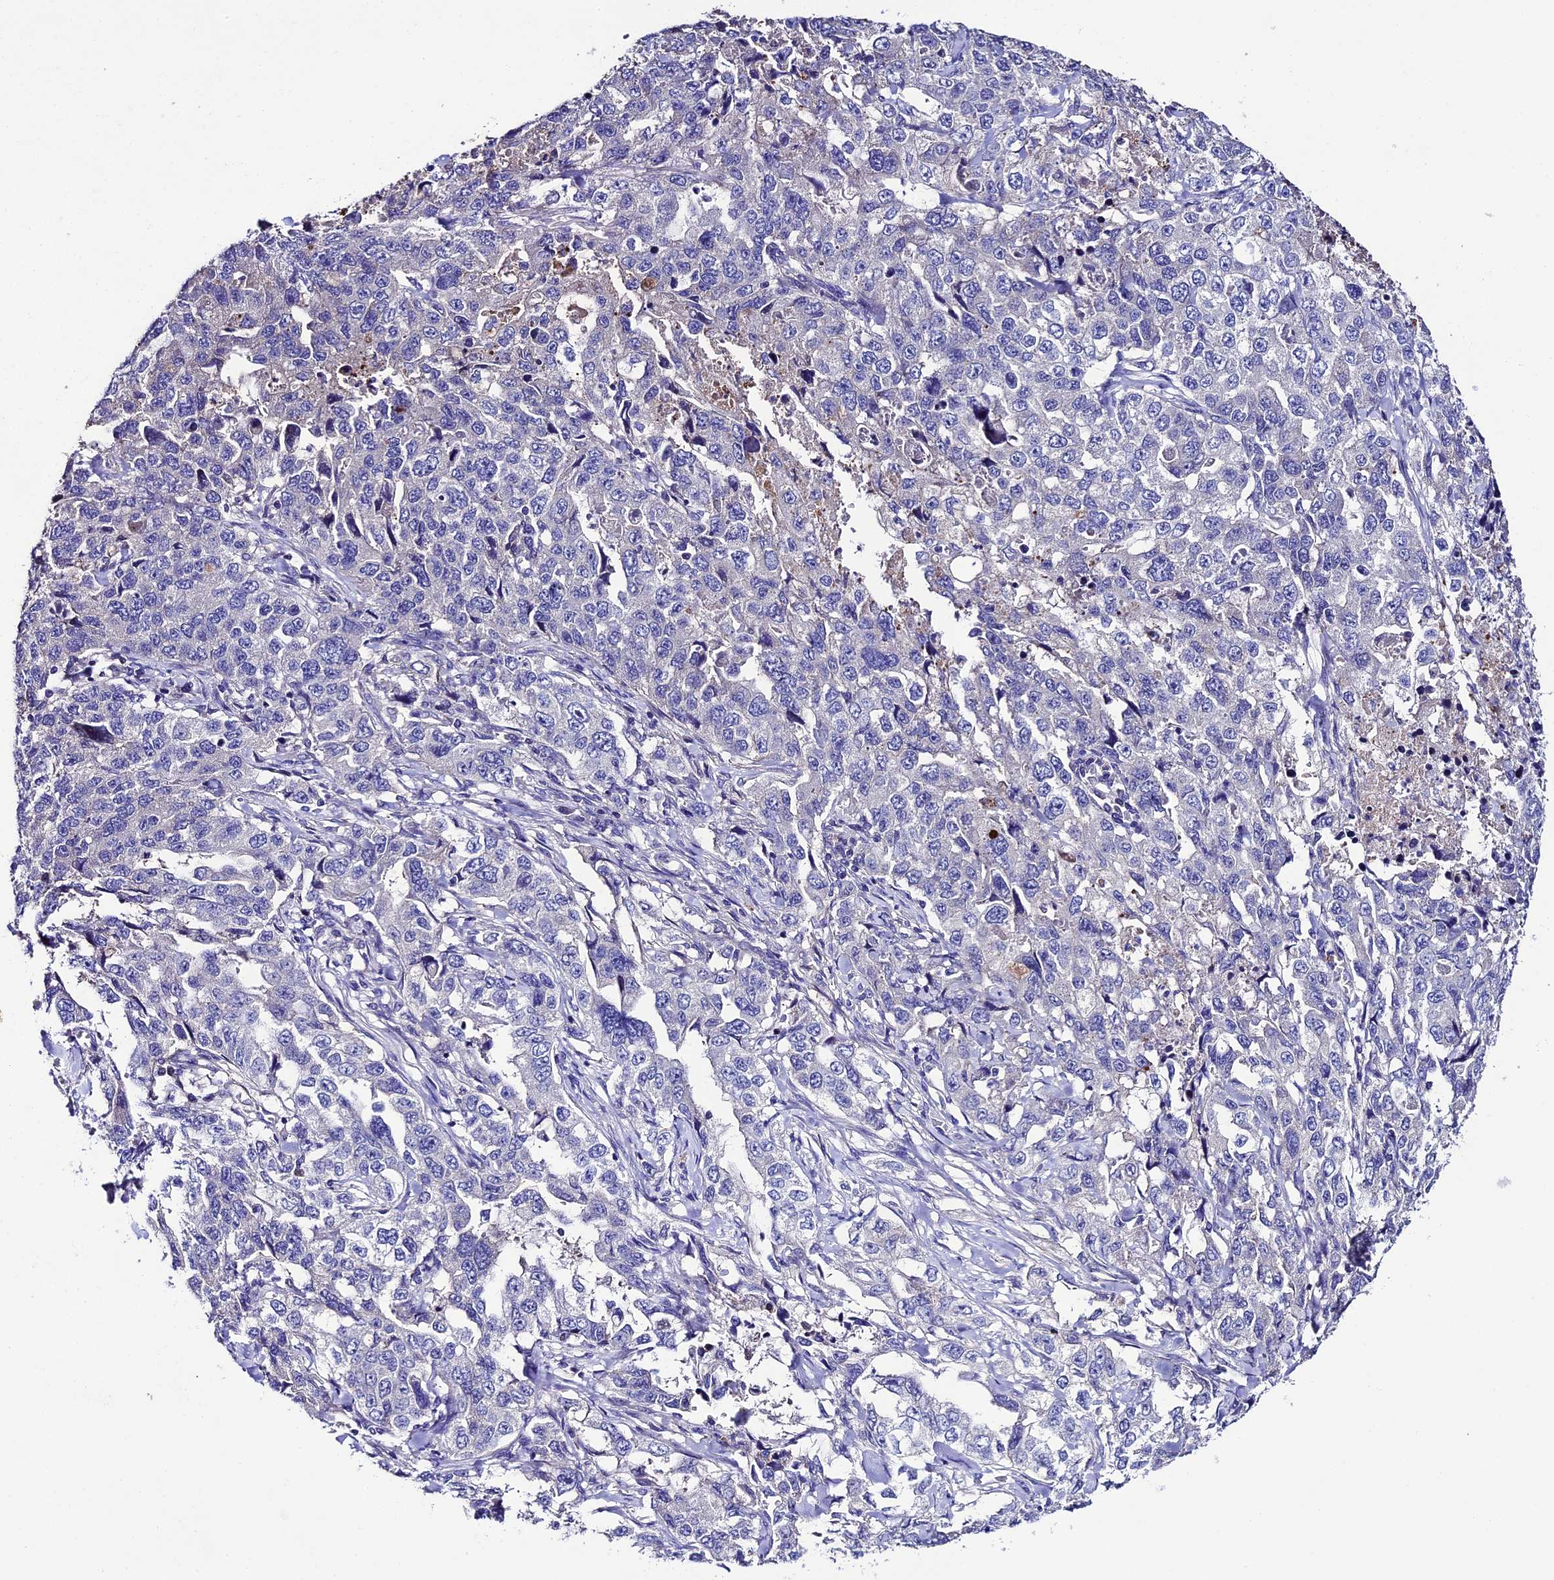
{"staining": {"intensity": "negative", "quantity": "none", "location": "none"}, "tissue": "lung cancer", "cell_type": "Tumor cells", "image_type": "cancer", "snomed": [{"axis": "morphology", "description": "Adenocarcinoma, NOS"}, {"axis": "topography", "description": "Lung"}], "caption": "The micrograph exhibits no significant positivity in tumor cells of lung cancer (adenocarcinoma).", "gene": "TCP11L2", "patient": {"sex": "female", "age": 51}}